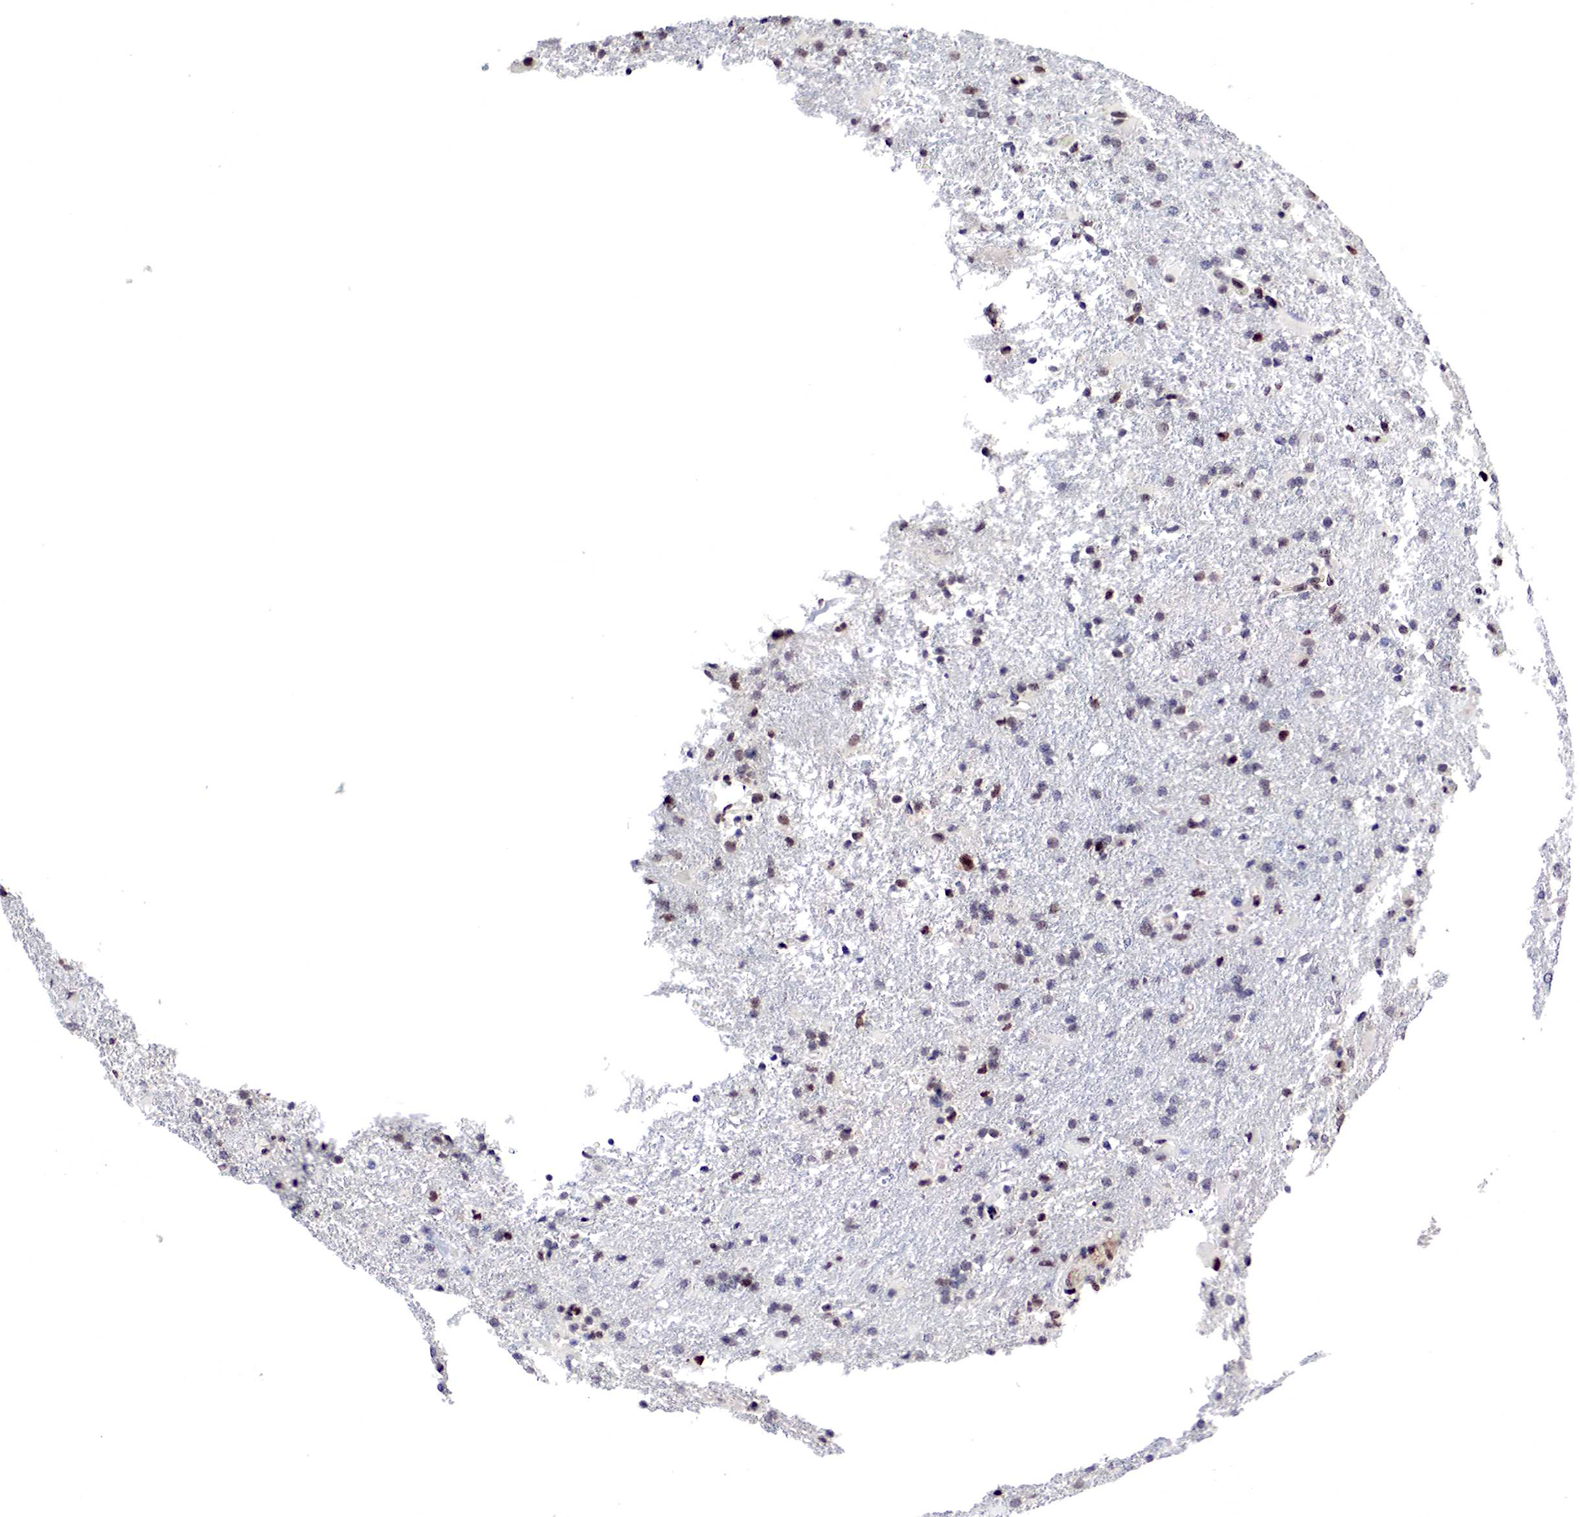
{"staining": {"intensity": "negative", "quantity": "none", "location": "none"}, "tissue": "glioma", "cell_type": "Tumor cells", "image_type": "cancer", "snomed": [{"axis": "morphology", "description": "Glioma, malignant, High grade"}, {"axis": "topography", "description": "Brain"}], "caption": "A micrograph of glioma stained for a protein demonstrates no brown staining in tumor cells.", "gene": "DACH2", "patient": {"sex": "male", "age": 68}}